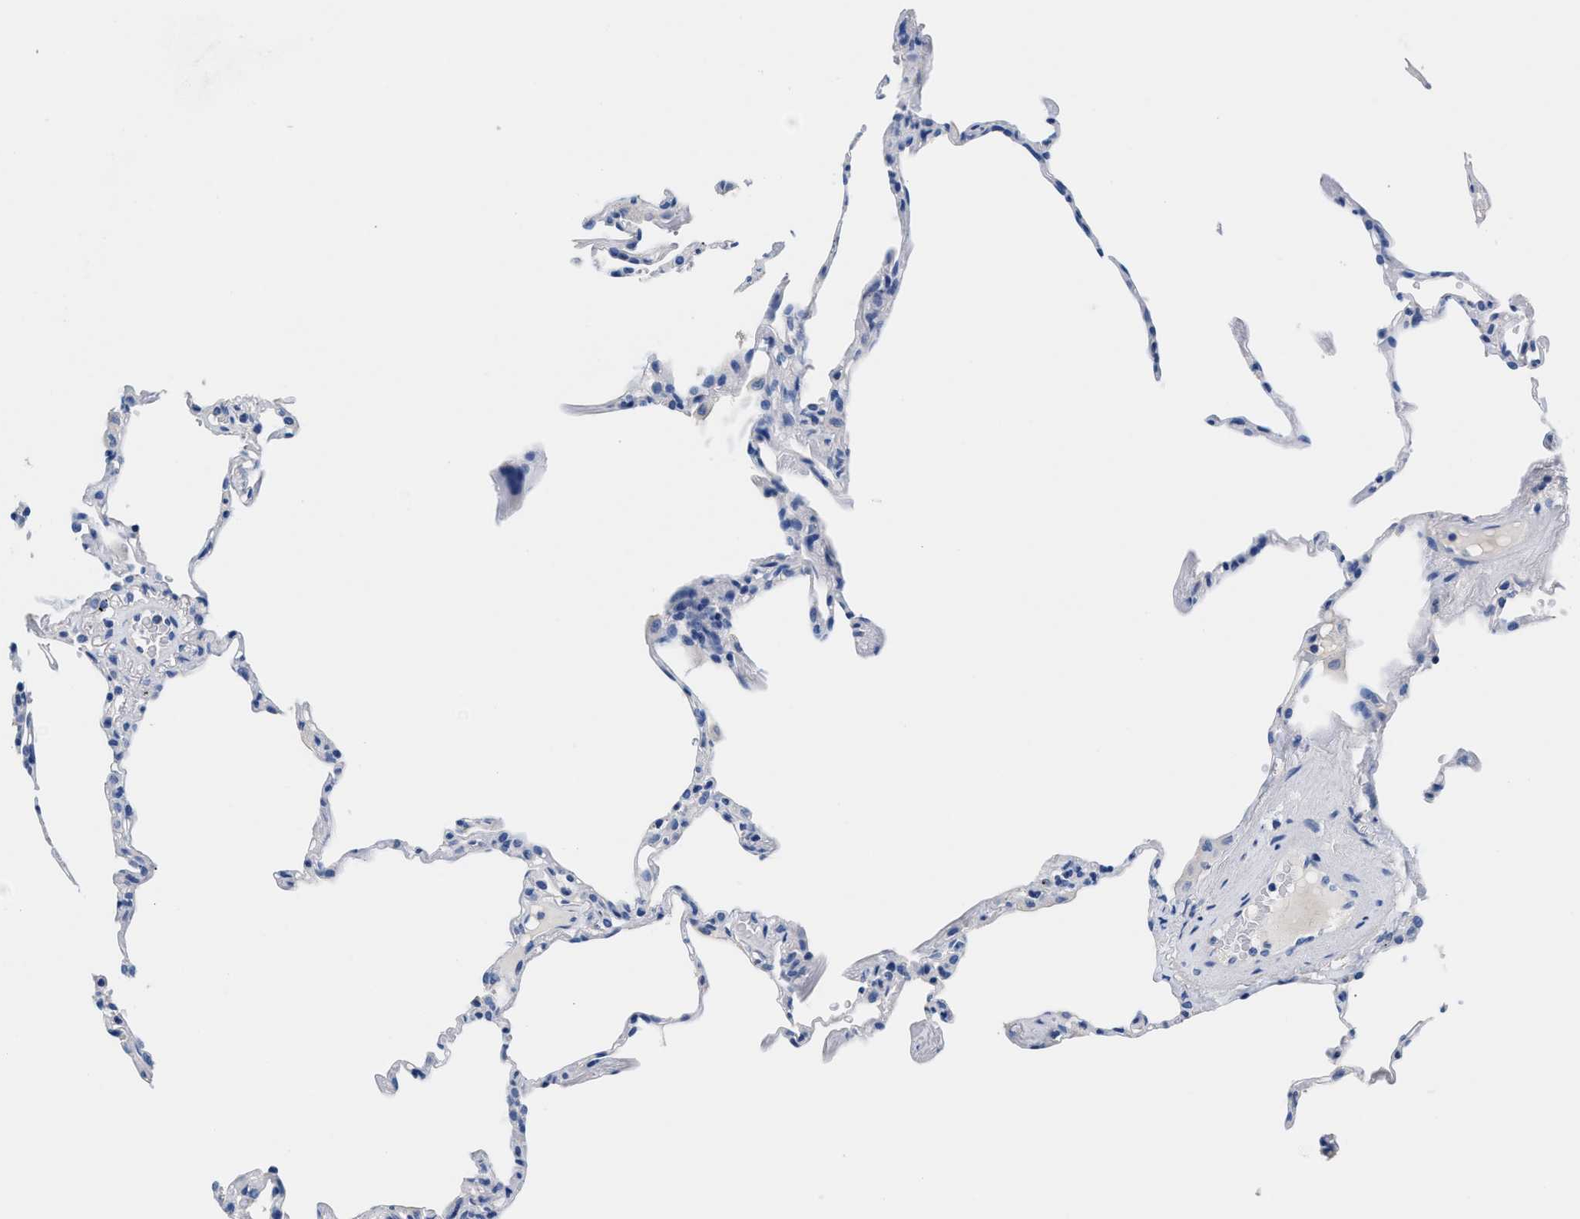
{"staining": {"intensity": "negative", "quantity": "none", "location": "none"}, "tissue": "lung", "cell_type": "Alveolar cells", "image_type": "normal", "snomed": [{"axis": "morphology", "description": "Normal tissue, NOS"}, {"axis": "topography", "description": "Lung"}], "caption": "A micrograph of lung stained for a protein shows no brown staining in alveolar cells. (DAB immunohistochemistry (IHC) visualized using brightfield microscopy, high magnification).", "gene": "SLFN13", "patient": {"sex": "male", "age": 59}}